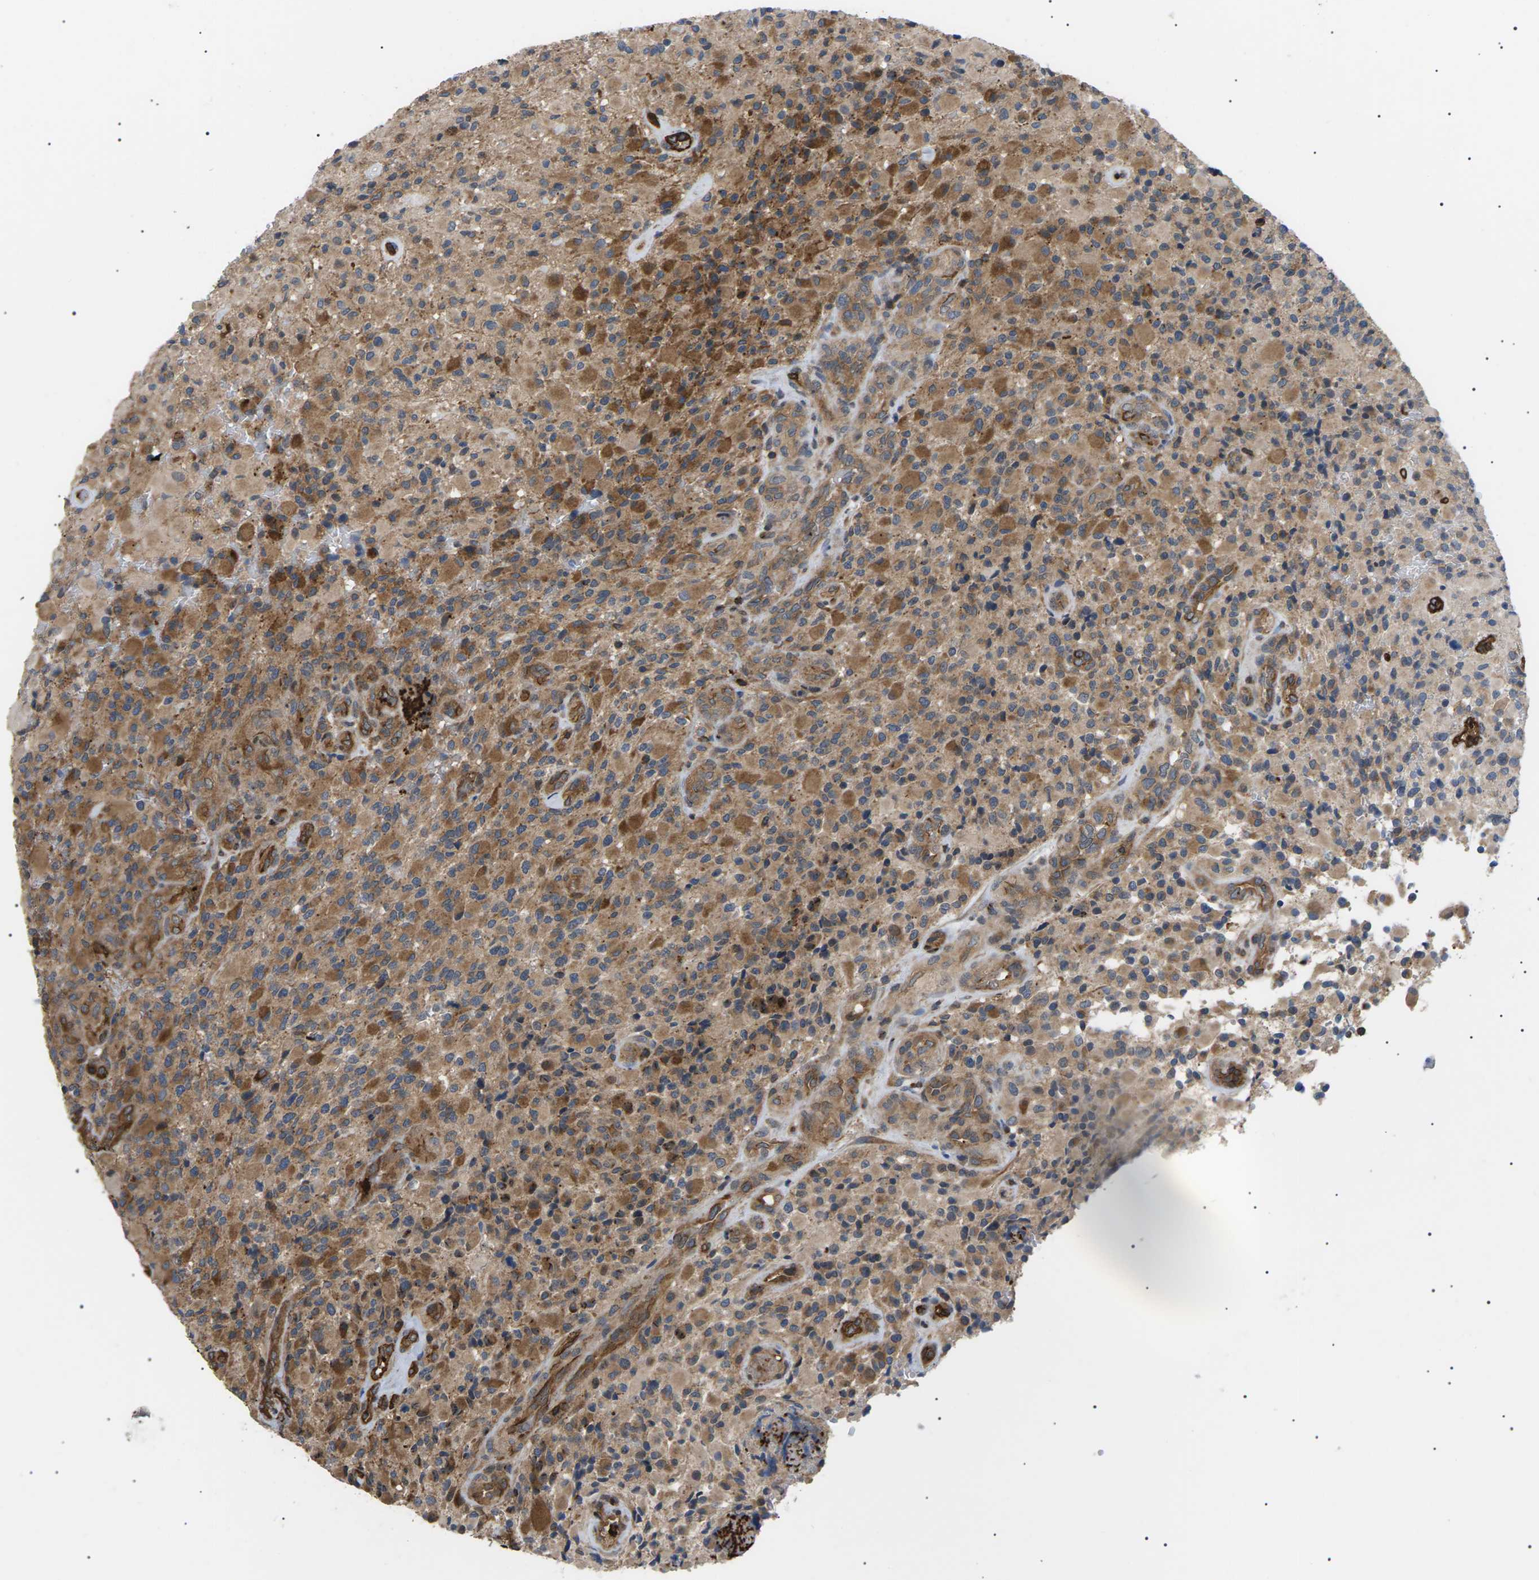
{"staining": {"intensity": "moderate", "quantity": "25%-75%", "location": "cytoplasmic/membranous"}, "tissue": "glioma", "cell_type": "Tumor cells", "image_type": "cancer", "snomed": [{"axis": "morphology", "description": "Glioma, malignant, High grade"}, {"axis": "topography", "description": "Brain"}], "caption": "Immunohistochemistry (DAB (3,3'-diaminobenzidine)) staining of human glioma displays moderate cytoplasmic/membranous protein positivity in about 25%-75% of tumor cells.", "gene": "TMTC4", "patient": {"sex": "male", "age": 71}}